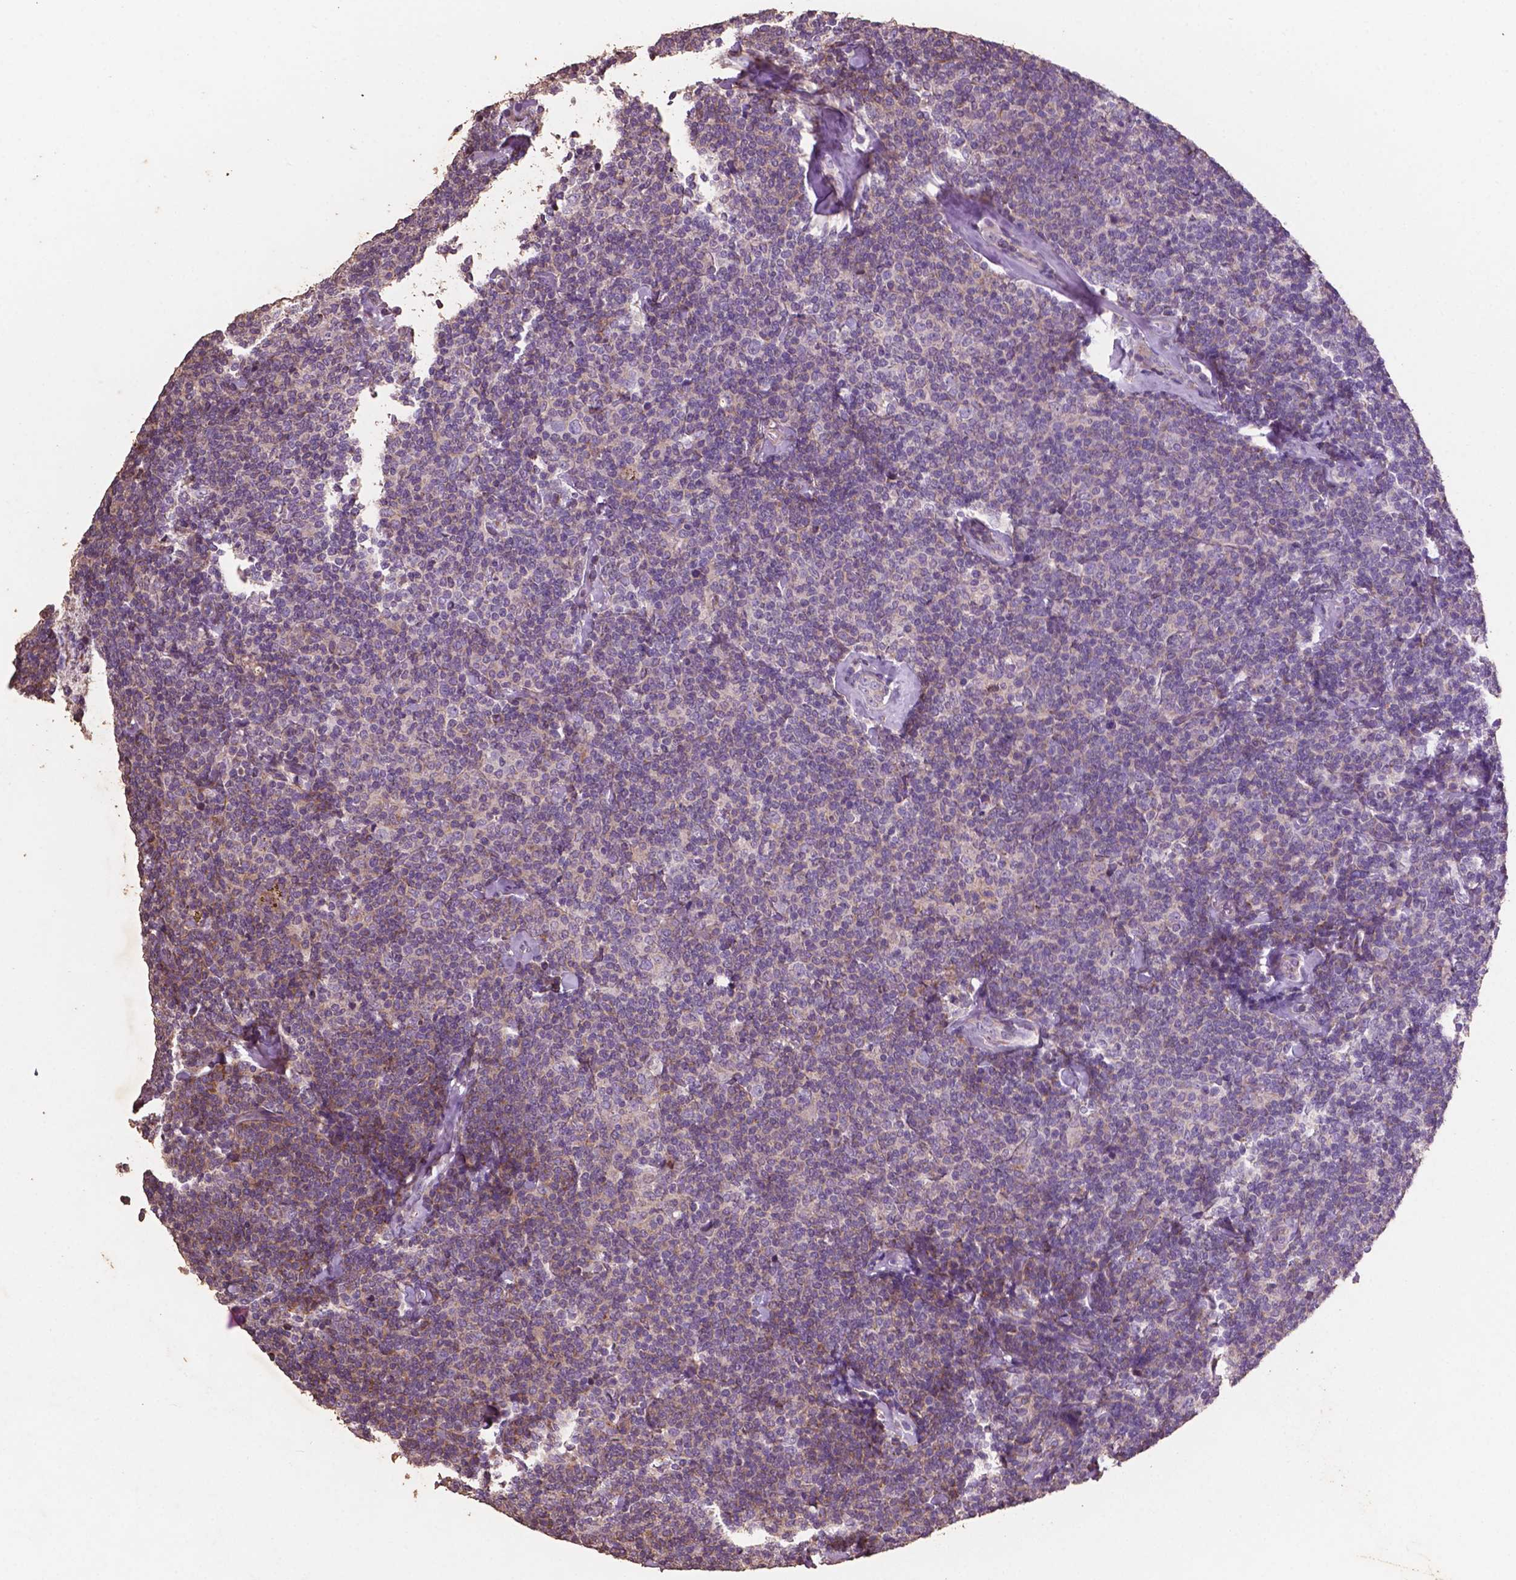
{"staining": {"intensity": "negative", "quantity": "none", "location": "none"}, "tissue": "lymphoma", "cell_type": "Tumor cells", "image_type": "cancer", "snomed": [{"axis": "morphology", "description": "Malignant lymphoma, non-Hodgkin's type, Low grade"}, {"axis": "topography", "description": "Lymph node"}], "caption": "Lymphoma was stained to show a protein in brown. There is no significant staining in tumor cells. (IHC, brightfield microscopy, high magnification).", "gene": "COMMD4", "patient": {"sex": "female", "age": 56}}